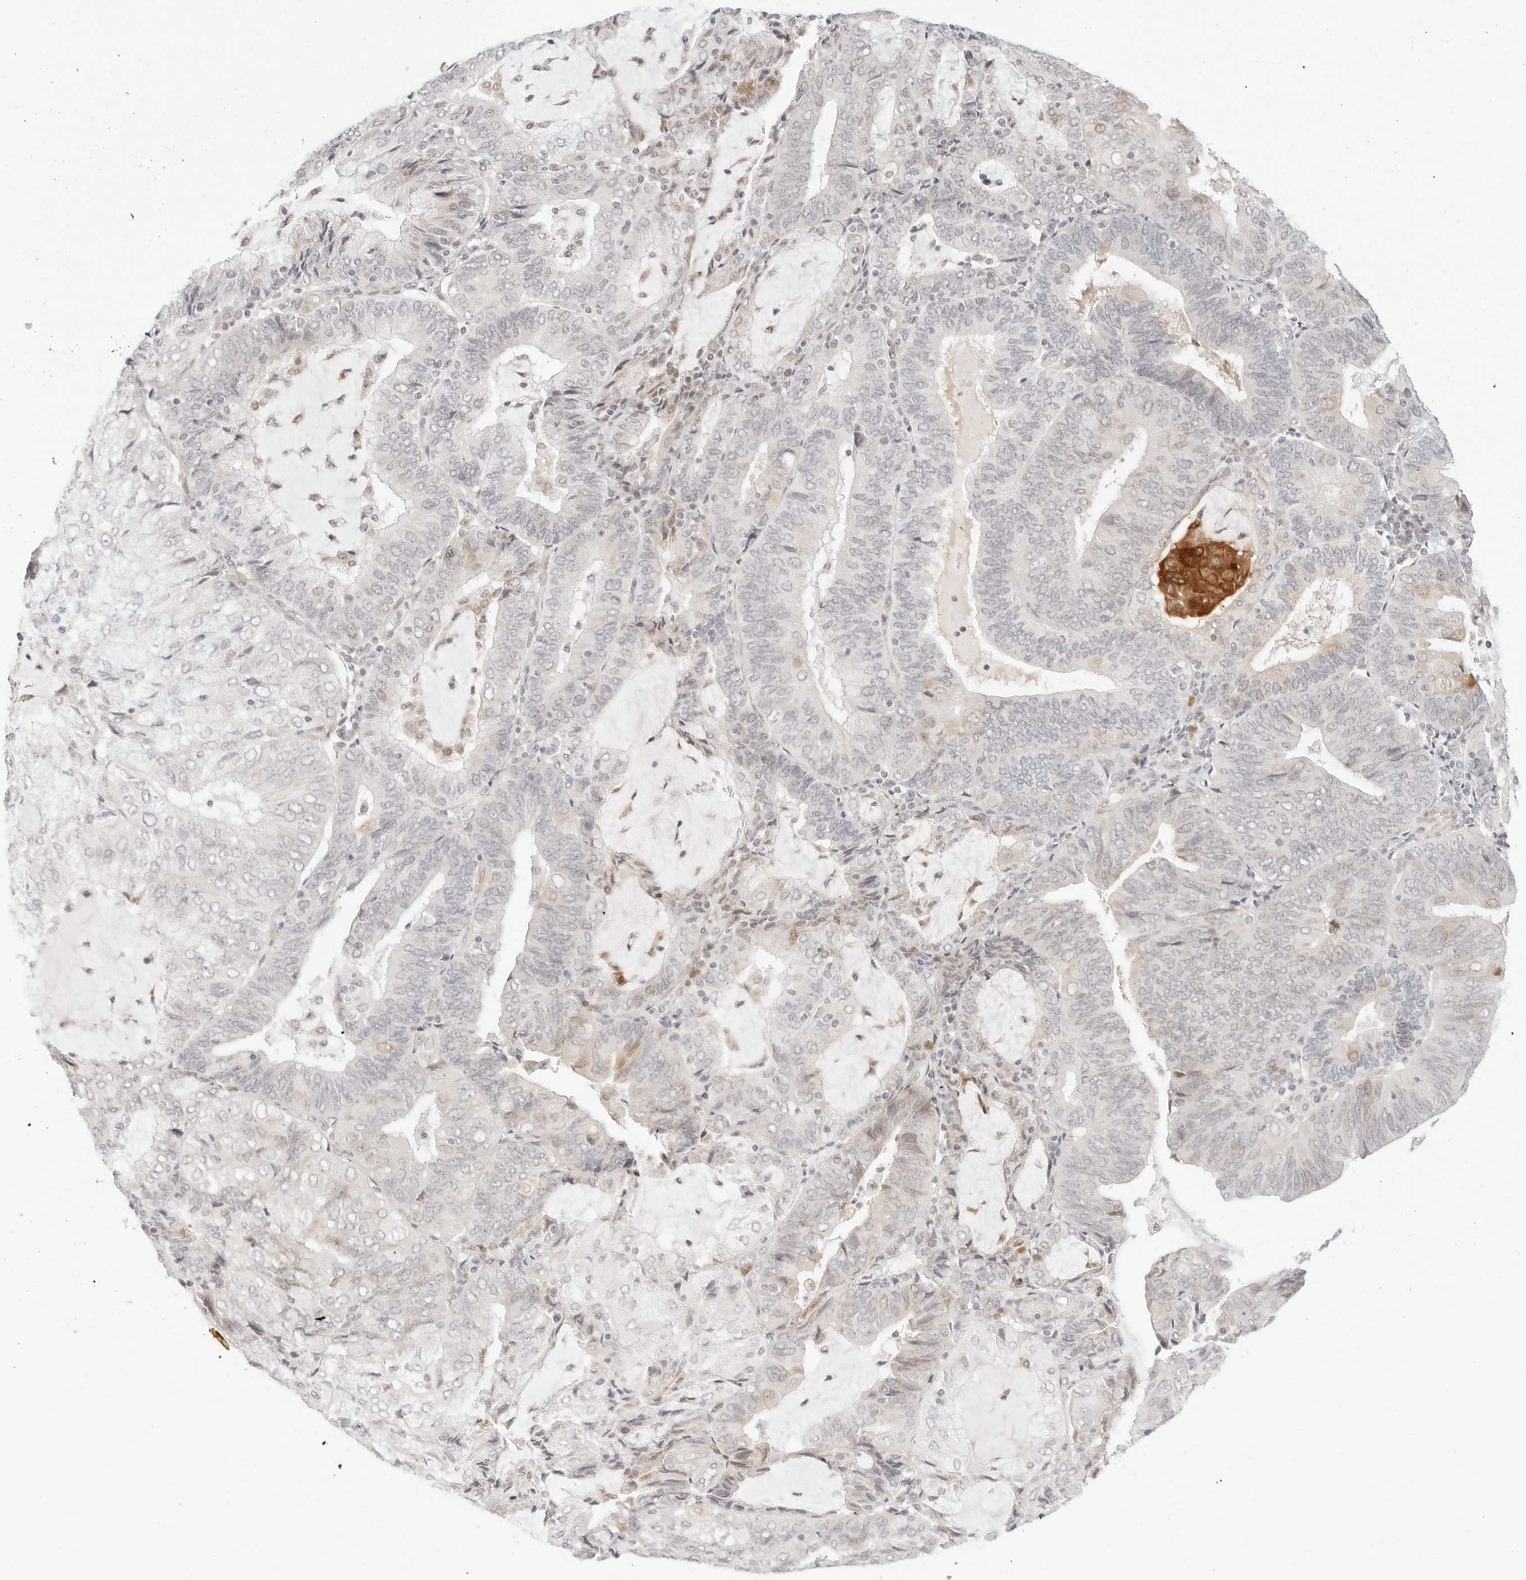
{"staining": {"intensity": "moderate", "quantity": "<25%", "location": "cytoplasmic/membranous"}, "tissue": "endometrial cancer", "cell_type": "Tumor cells", "image_type": "cancer", "snomed": [{"axis": "morphology", "description": "Adenocarcinoma, NOS"}, {"axis": "topography", "description": "Endometrium"}], "caption": "The micrograph exhibits a brown stain indicating the presence of a protein in the cytoplasmic/membranous of tumor cells in adenocarcinoma (endometrial).", "gene": "XKR4", "patient": {"sex": "female", "age": 81}}